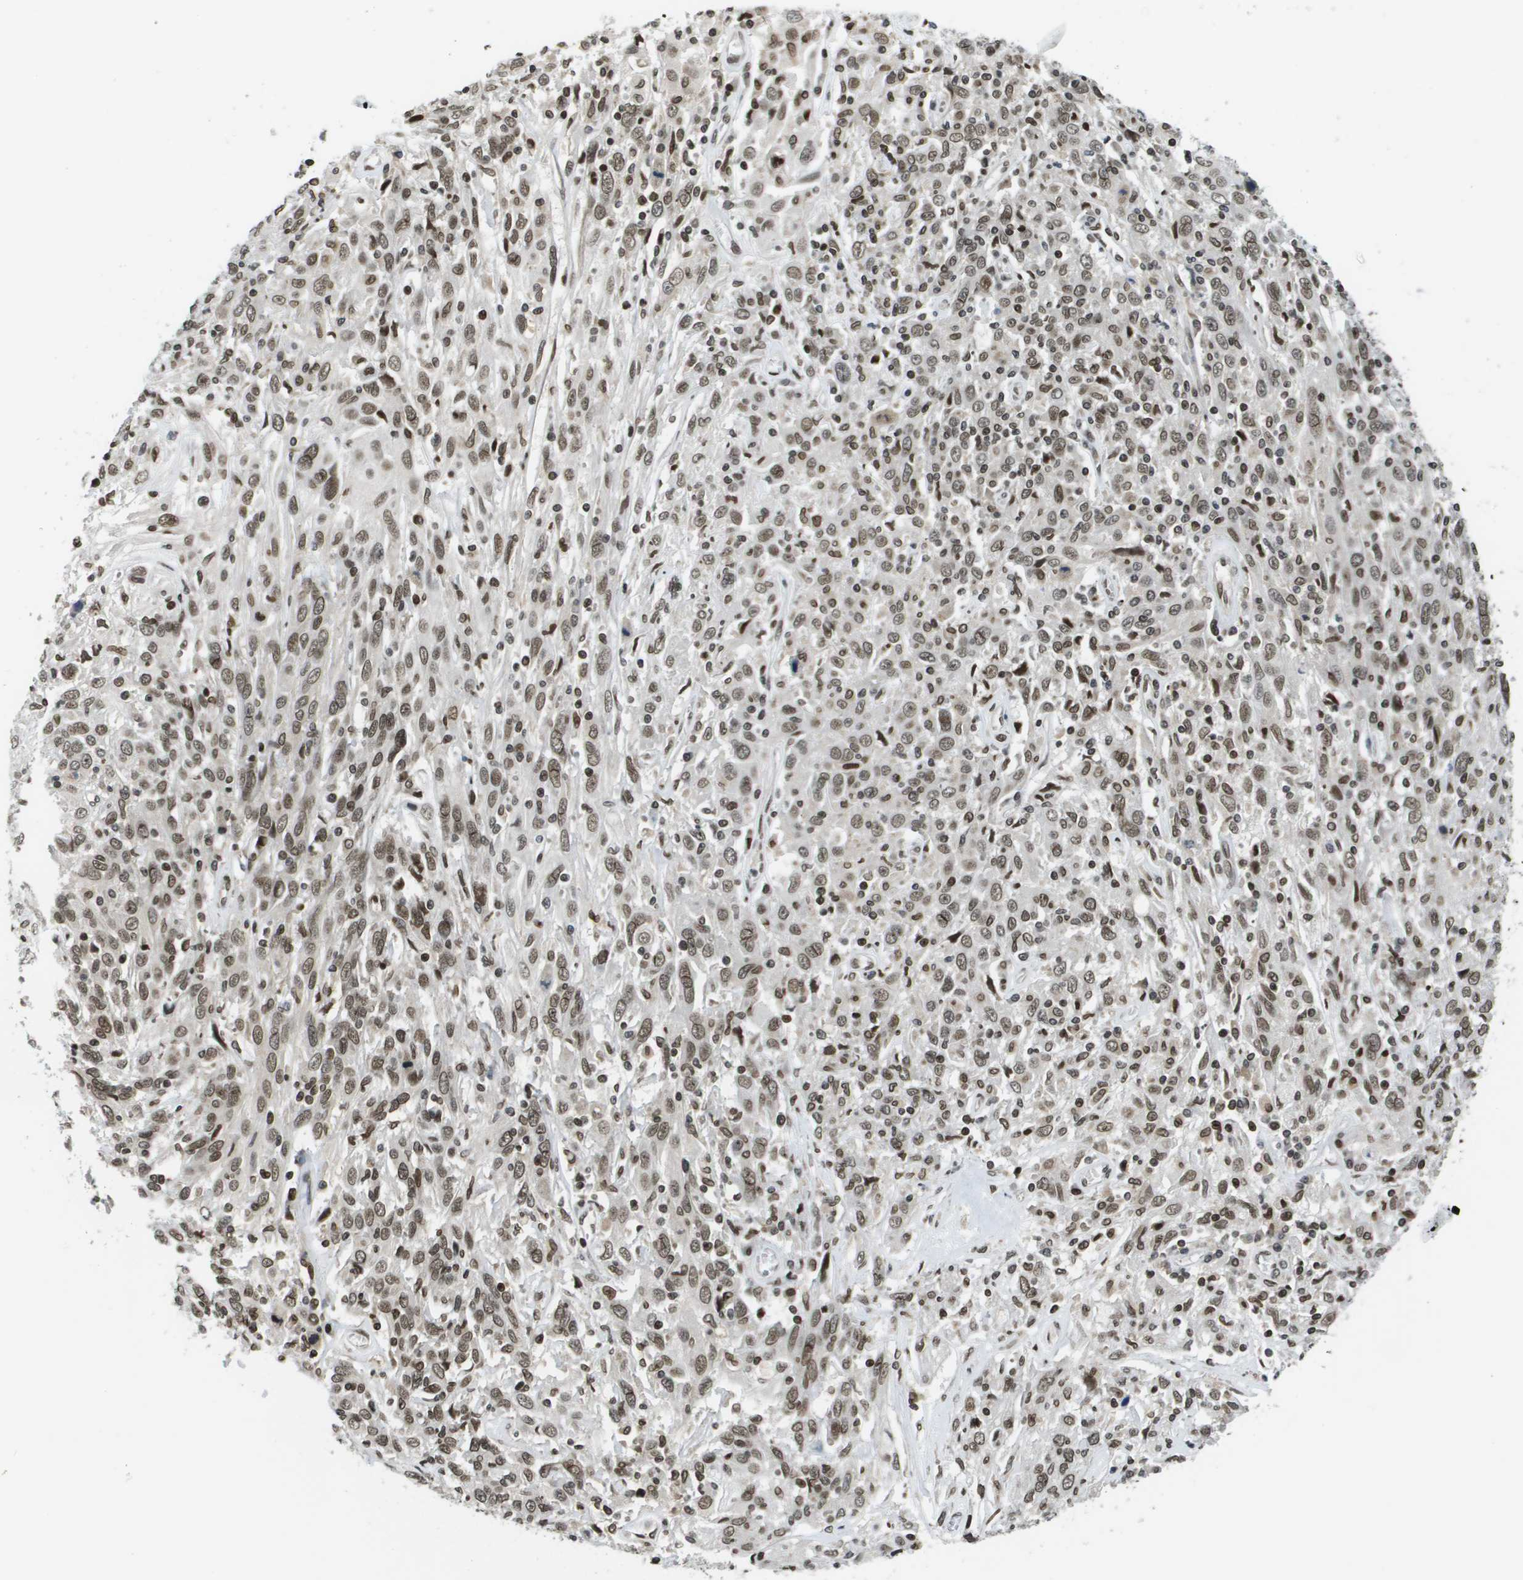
{"staining": {"intensity": "moderate", "quantity": ">75%", "location": "nuclear"}, "tissue": "cervical cancer", "cell_type": "Tumor cells", "image_type": "cancer", "snomed": [{"axis": "morphology", "description": "Squamous cell carcinoma, NOS"}, {"axis": "topography", "description": "Cervix"}], "caption": "Immunohistochemistry (IHC) (DAB) staining of cervical squamous cell carcinoma shows moderate nuclear protein positivity in approximately >75% of tumor cells.", "gene": "RECQL4", "patient": {"sex": "female", "age": 46}}